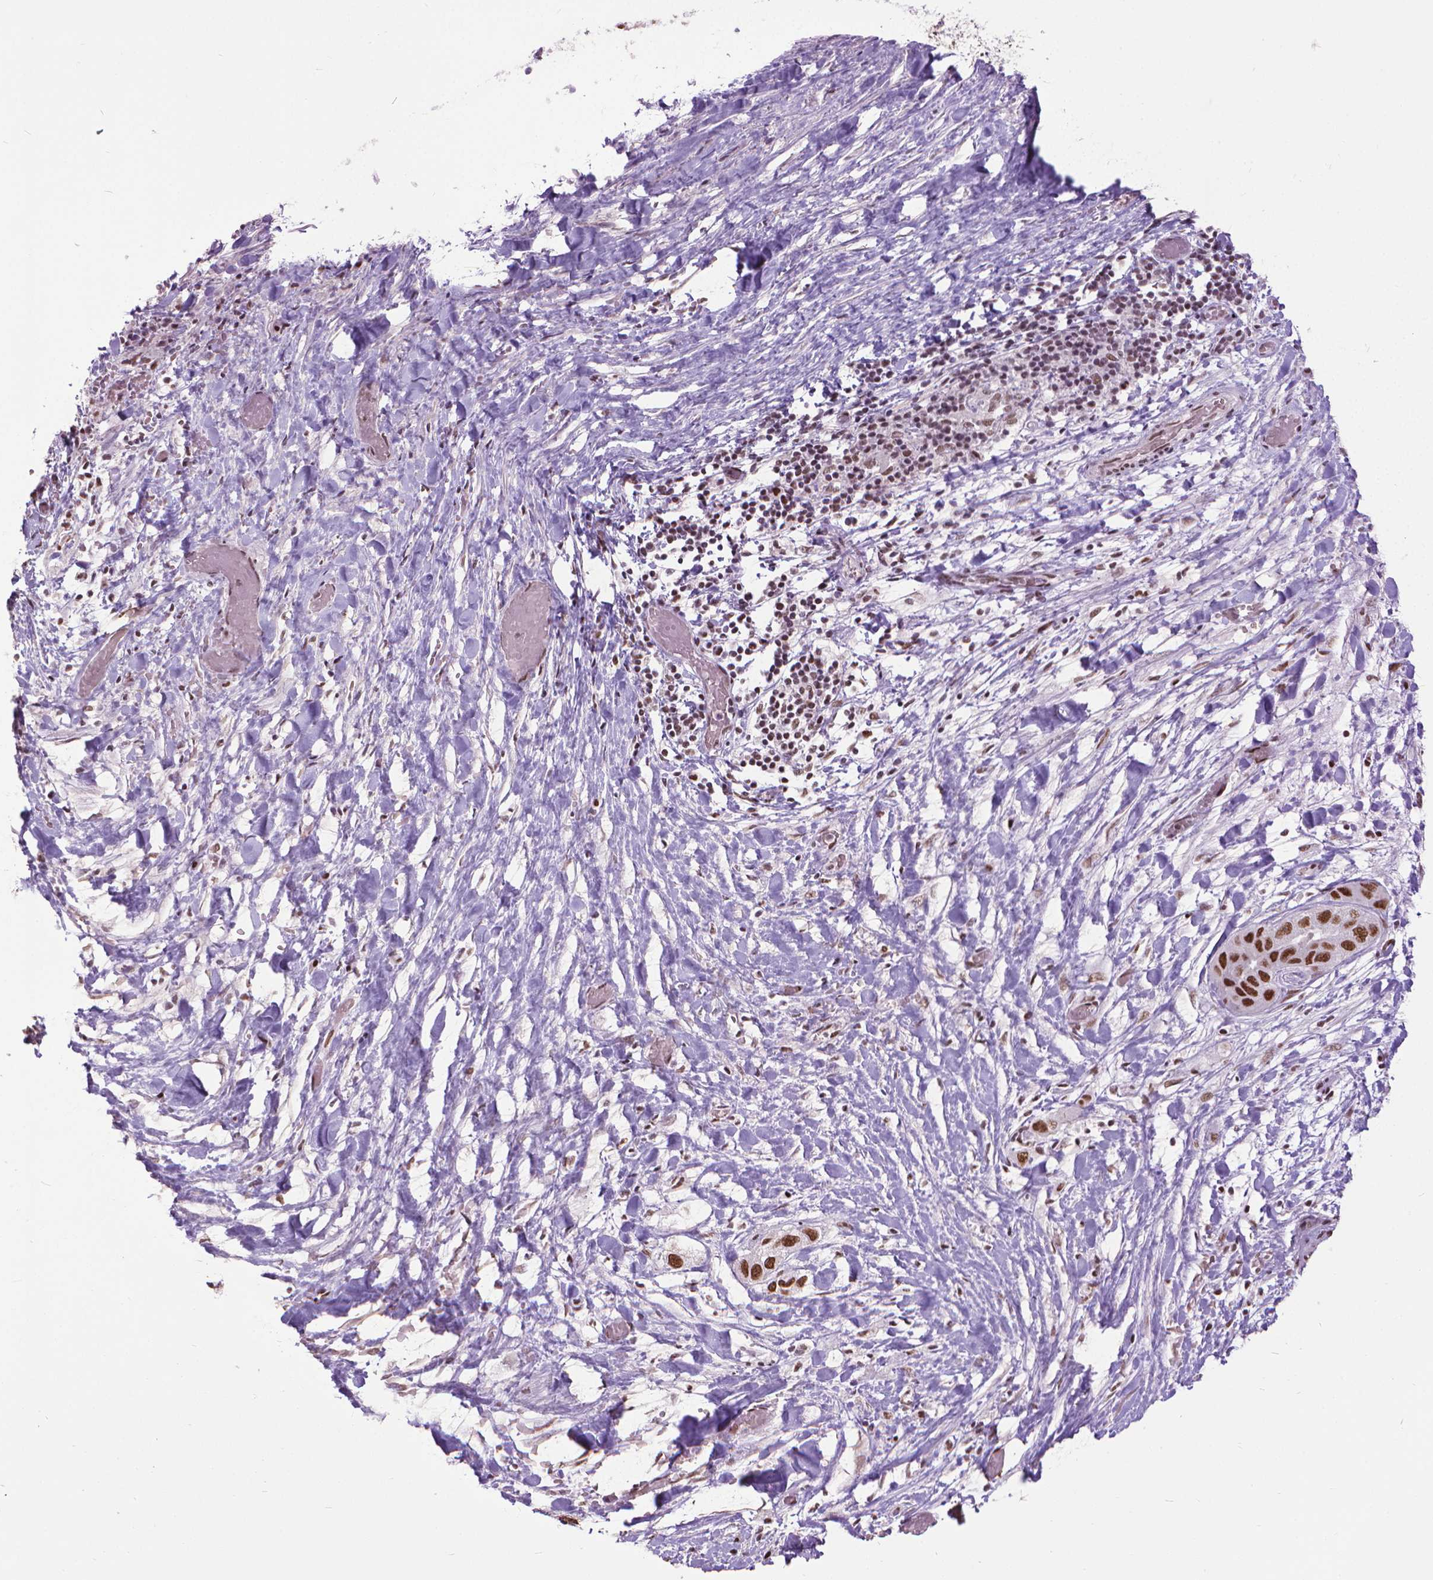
{"staining": {"intensity": "strong", "quantity": ">75%", "location": "nuclear"}, "tissue": "liver cancer", "cell_type": "Tumor cells", "image_type": "cancer", "snomed": [{"axis": "morphology", "description": "Cholangiocarcinoma"}, {"axis": "topography", "description": "Liver"}], "caption": "Protein analysis of liver cholangiocarcinoma tissue reveals strong nuclear staining in approximately >75% of tumor cells. The staining was performed using DAB (3,3'-diaminobenzidine), with brown indicating positive protein expression. Nuclei are stained blue with hematoxylin.", "gene": "AKAP8", "patient": {"sex": "female", "age": 52}}